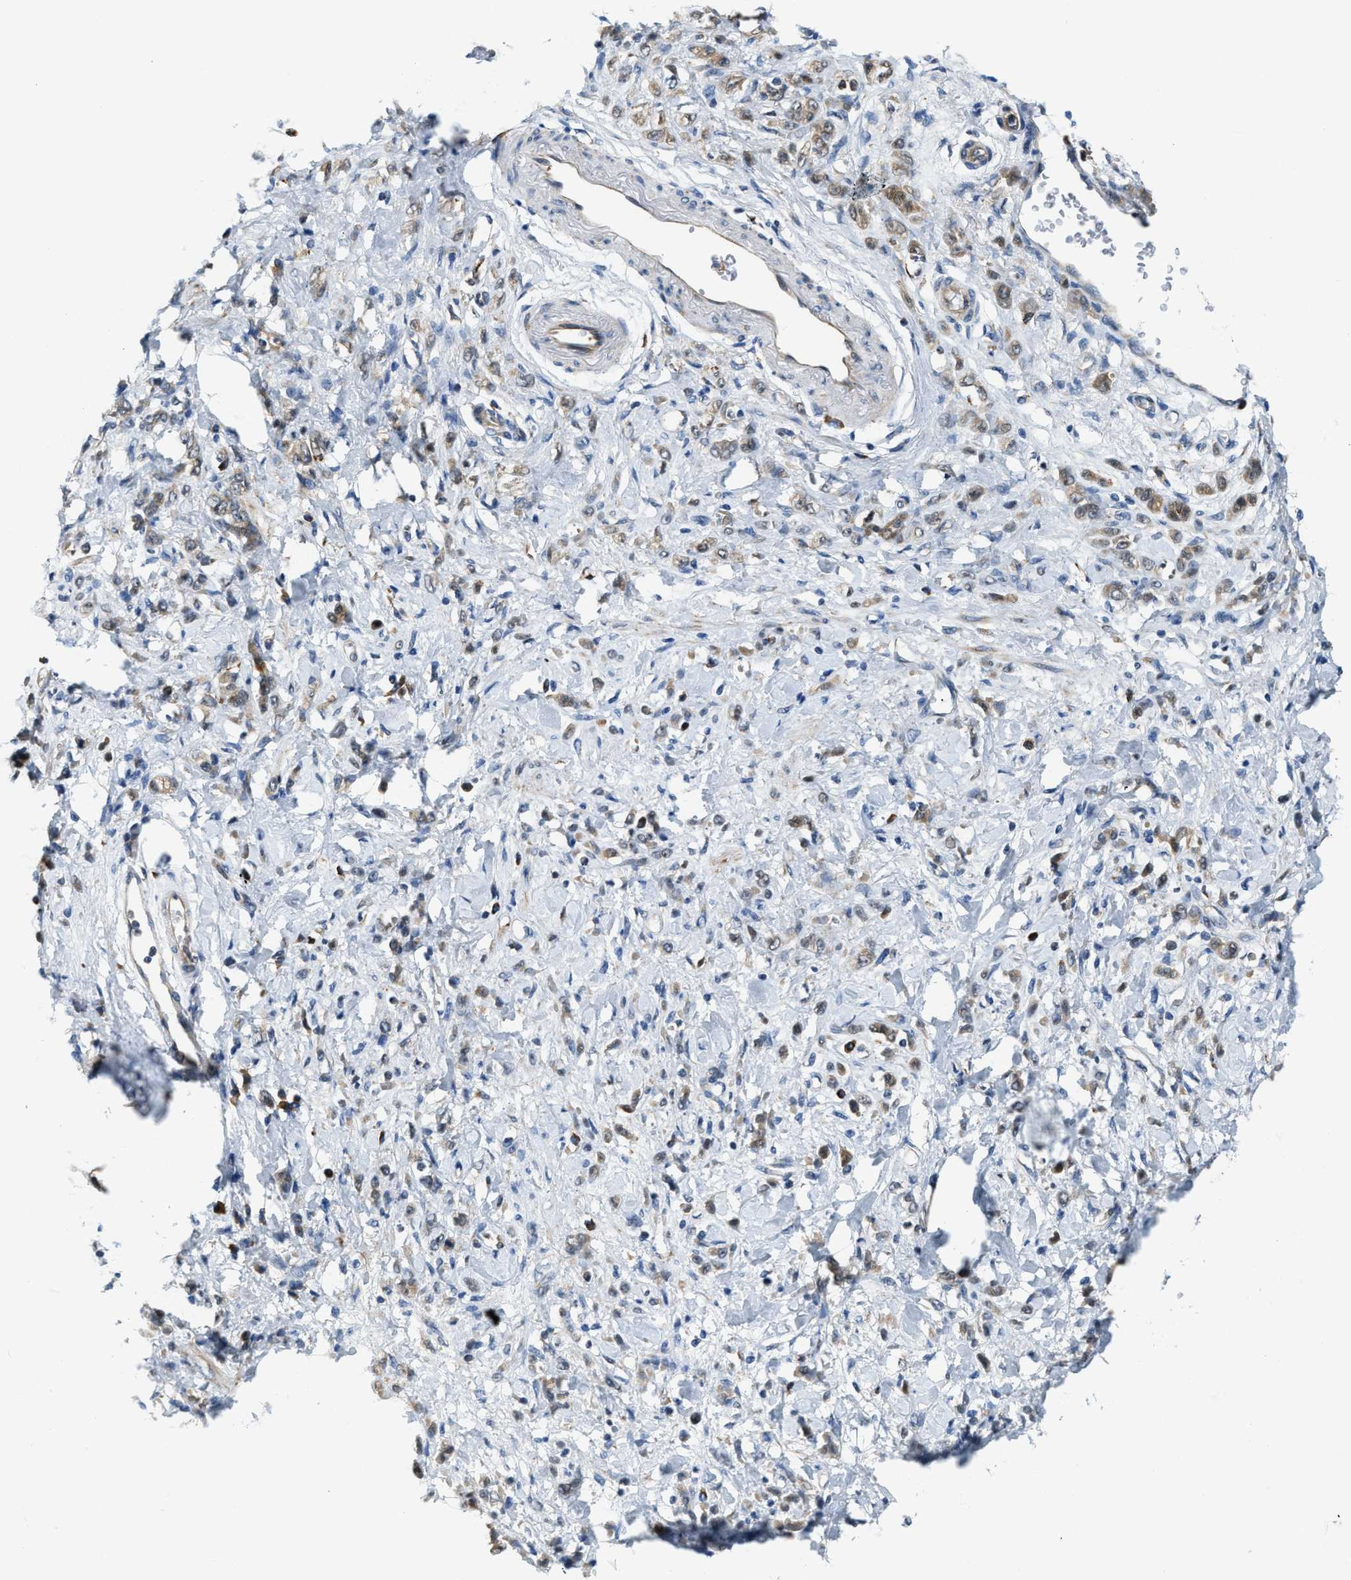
{"staining": {"intensity": "moderate", "quantity": ">75%", "location": "cytoplasmic/membranous"}, "tissue": "stomach cancer", "cell_type": "Tumor cells", "image_type": "cancer", "snomed": [{"axis": "morphology", "description": "Normal tissue, NOS"}, {"axis": "morphology", "description": "Adenocarcinoma, NOS"}, {"axis": "topography", "description": "Stomach"}], "caption": "Protein expression analysis of human stomach cancer reveals moderate cytoplasmic/membranous positivity in about >75% of tumor cells.", "gene": "STARD3NL", "patient": {"sex": "male", "age": 82}}